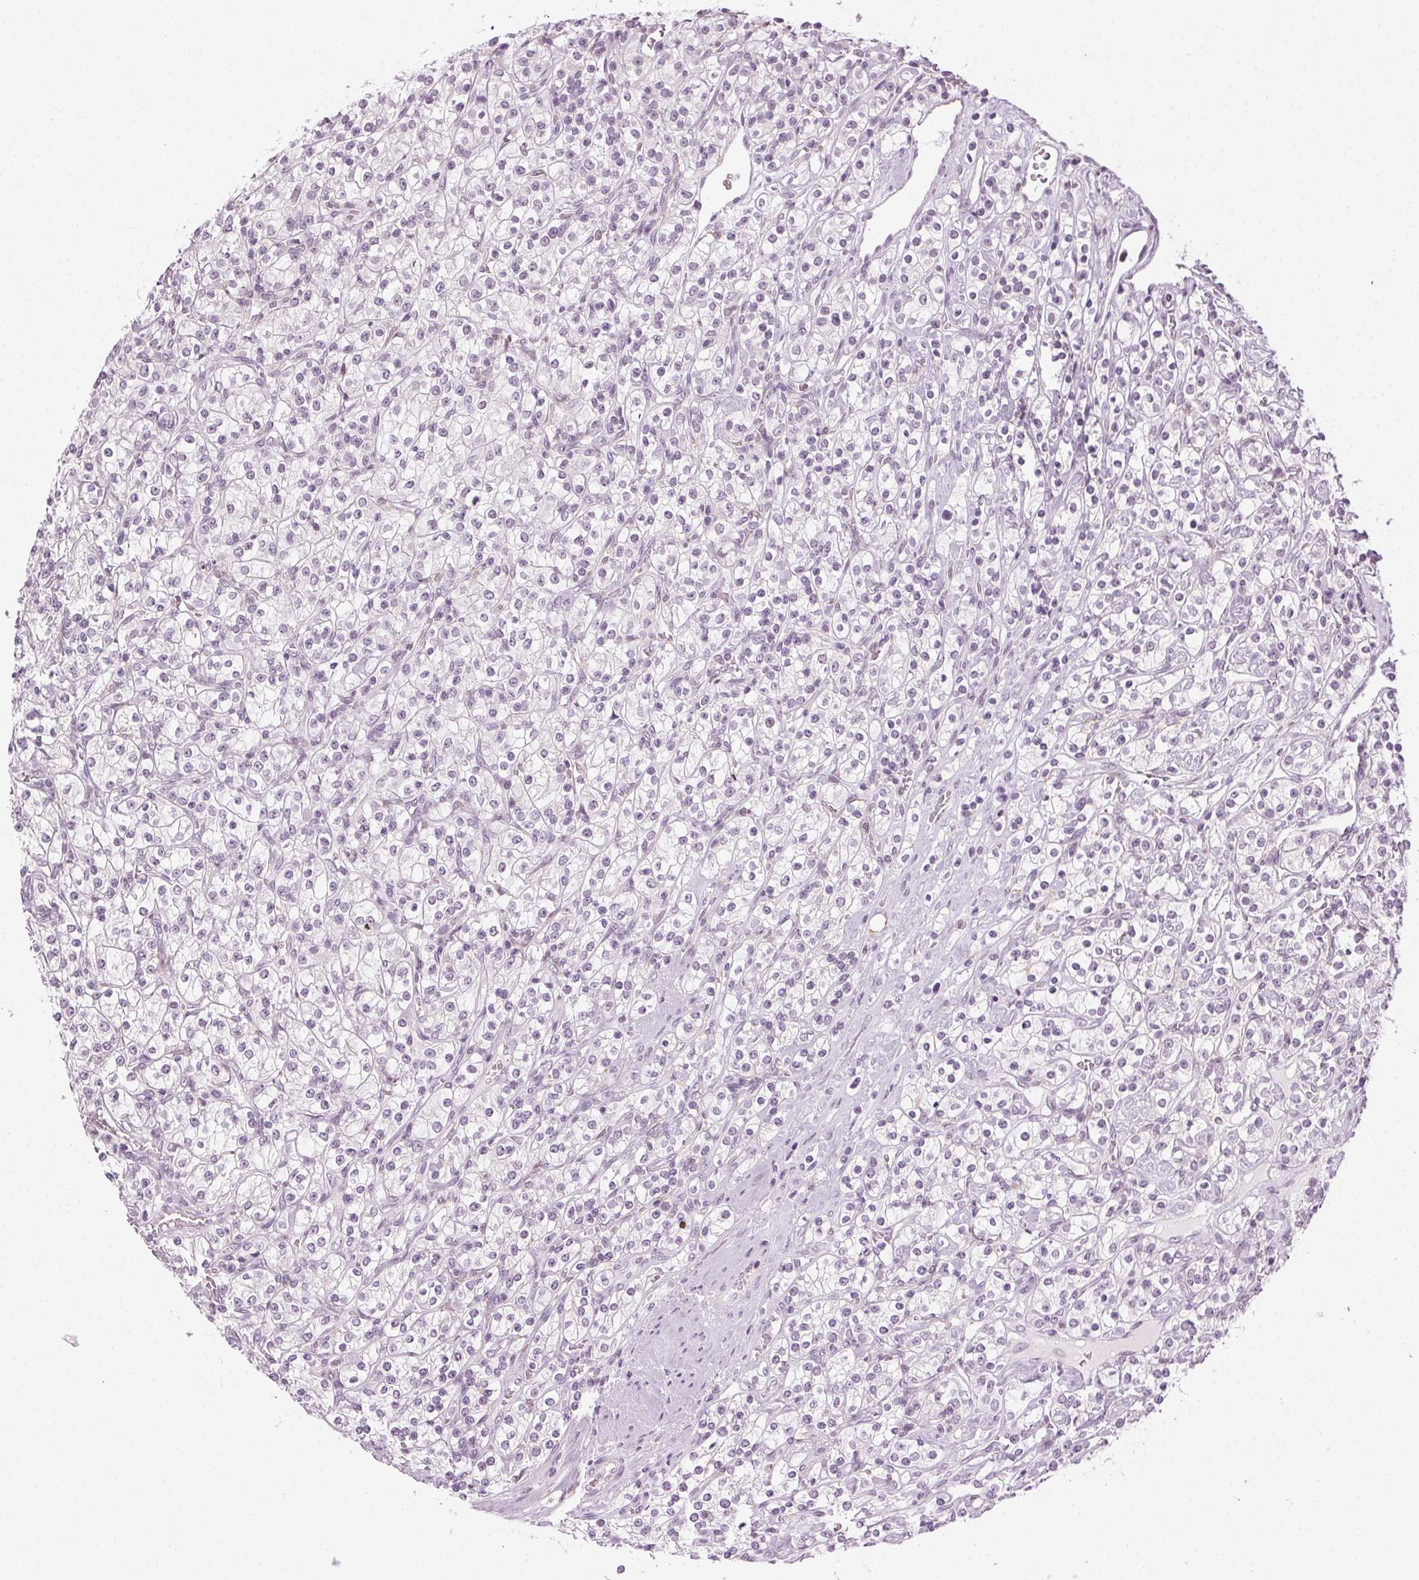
{"staining": {"intensity": "negative", "quantity": "none", "location": "none"}, "tissue": "renal cancer", "cell_type": "Tumor cells", "image_type": "cancer", "snomed": [{"axis": "morphology", "description": "Adenocarcinoma, NOS"}, {"axis": "topography", "description": "Kidney"}], "caption": "DAB (3,3'-diaminobenzidine) immunohistochemical staining of human renal cancer (adenocarcinoma) exhibits no significant staining in tumor cells. (DAB immunohistochemistry (IHC) with hematoxylin counter stain).", "gene": "AIF1L", "patient": {"sex": "male", "age": 77}}